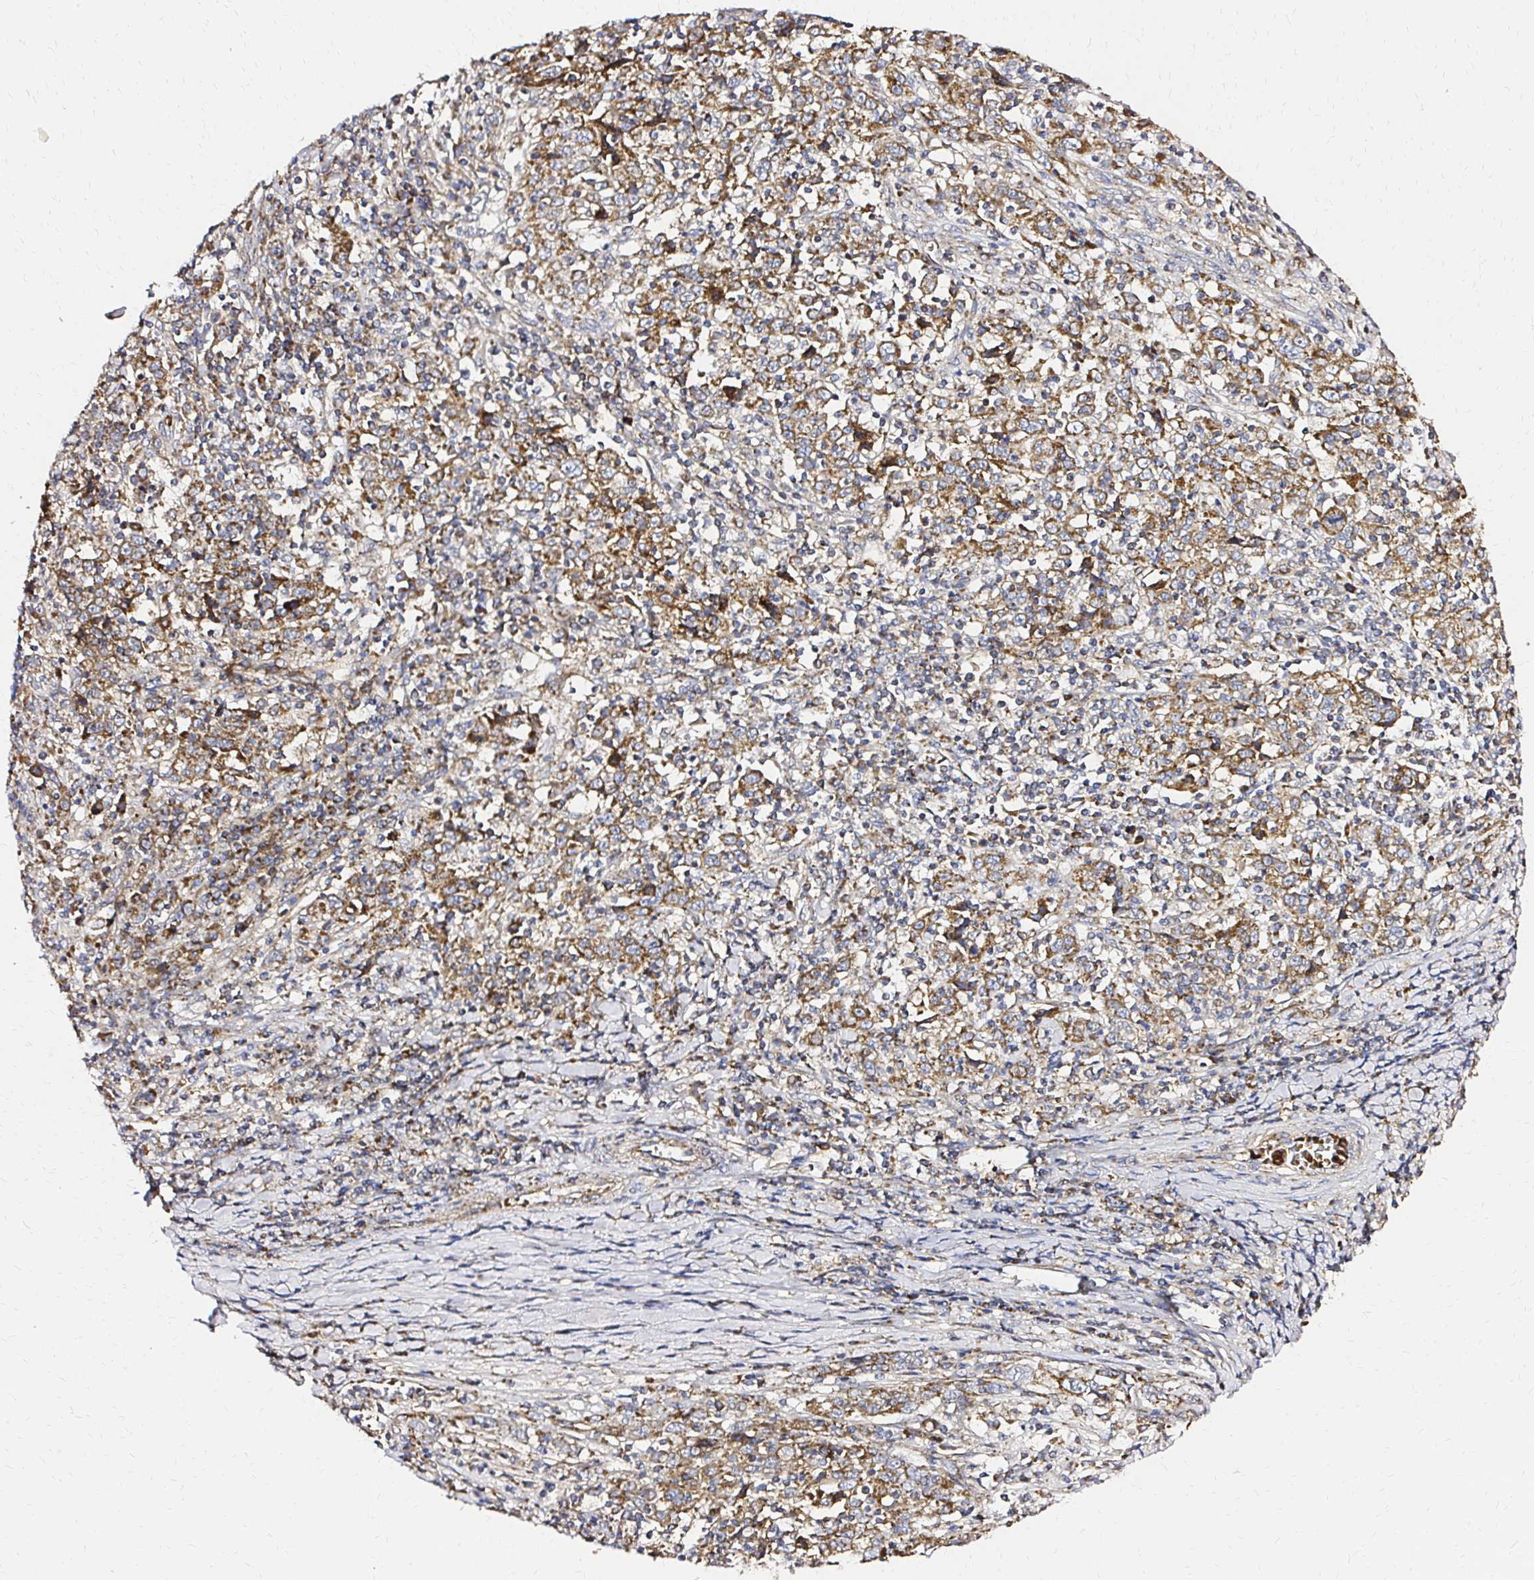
{"staining": {"intensity": "moderate", "quantity": ">75%", "location": "cytoplasmic/membranous"}, "tissue": "cervical cancer", "cell_type": "Tumor cells", "image_type": "cancer", "snomed": [{"axis": "morphology", "description": "Squamous cell carcinoma, NOS"}, {"axis": "topography", "description": "Cervix"}], "caption": "IHC histopathology image of human squamous cell carcinoma (cervical) stained for a protein (brown), which reveals medium levels of moderate cytoplasmic/membranous expression in approximately >75% of tumor cells.", "gene": "MRPL13", "patient": {"sex": "female", "age": 46}}